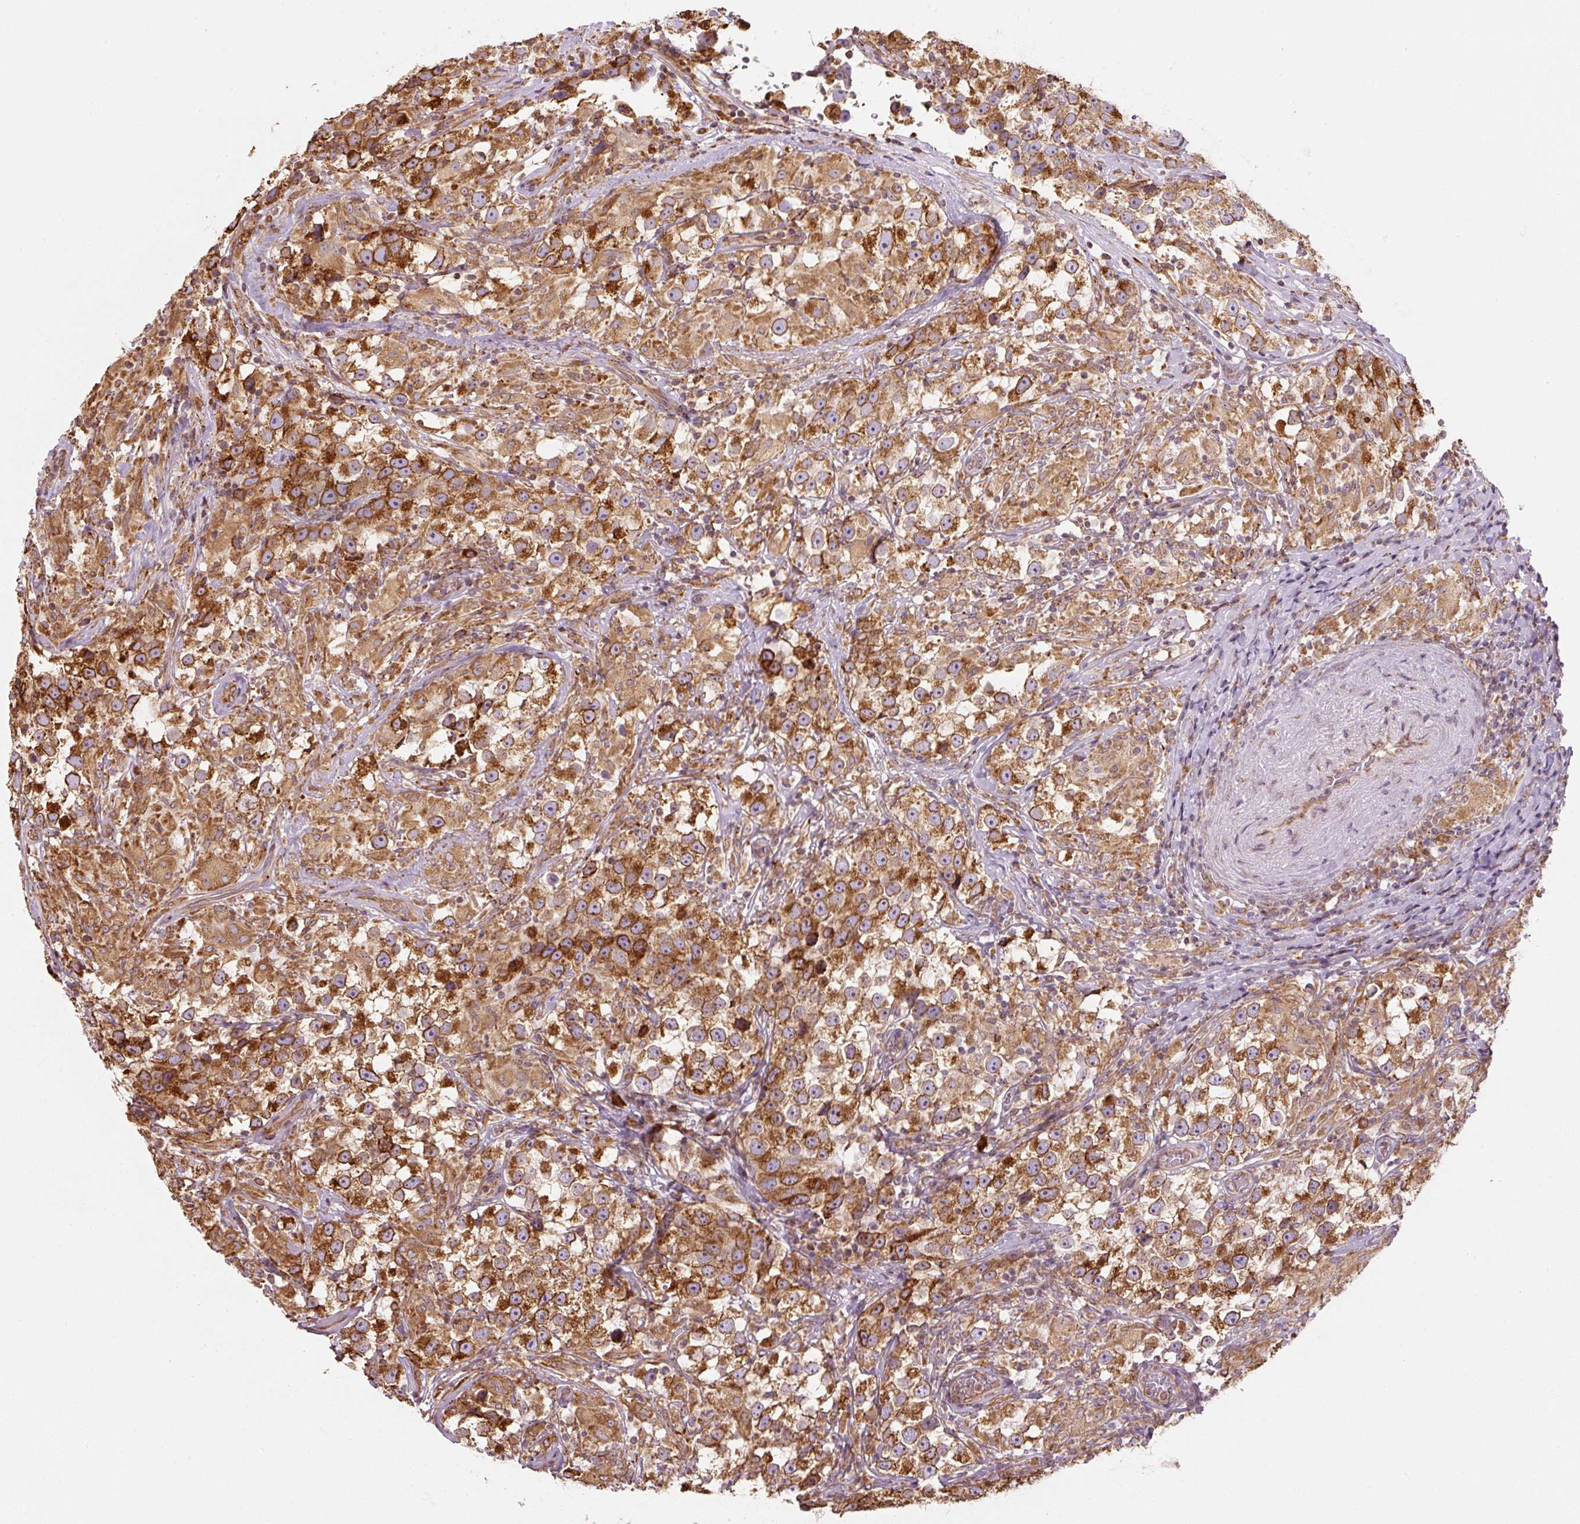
{"staining": {"intensity": "moderate", "quantity": ">75%", "location": "cytoplasmic/membranous"}, "tissue": "testis cancer", "cell_type": "Tumor cells", "image_type": "cancer", "snomed": [{"axis": "morphology", "description": "Seminoma, NOS"}, {"axis": "topography", "description": "Testis"}], "caption": "A medium amount of moderate cytoplasmic/membranous staining is appreciated in approximately >75% of tumor cells in seminoma (testis) tissue. The staining was performed using DAB, with brown indicating positive protein expression. Nuclei are stained blue with hematoxylin.", "gene": "PRKCSH", "patient": {"sex": "male", "age": 46}}